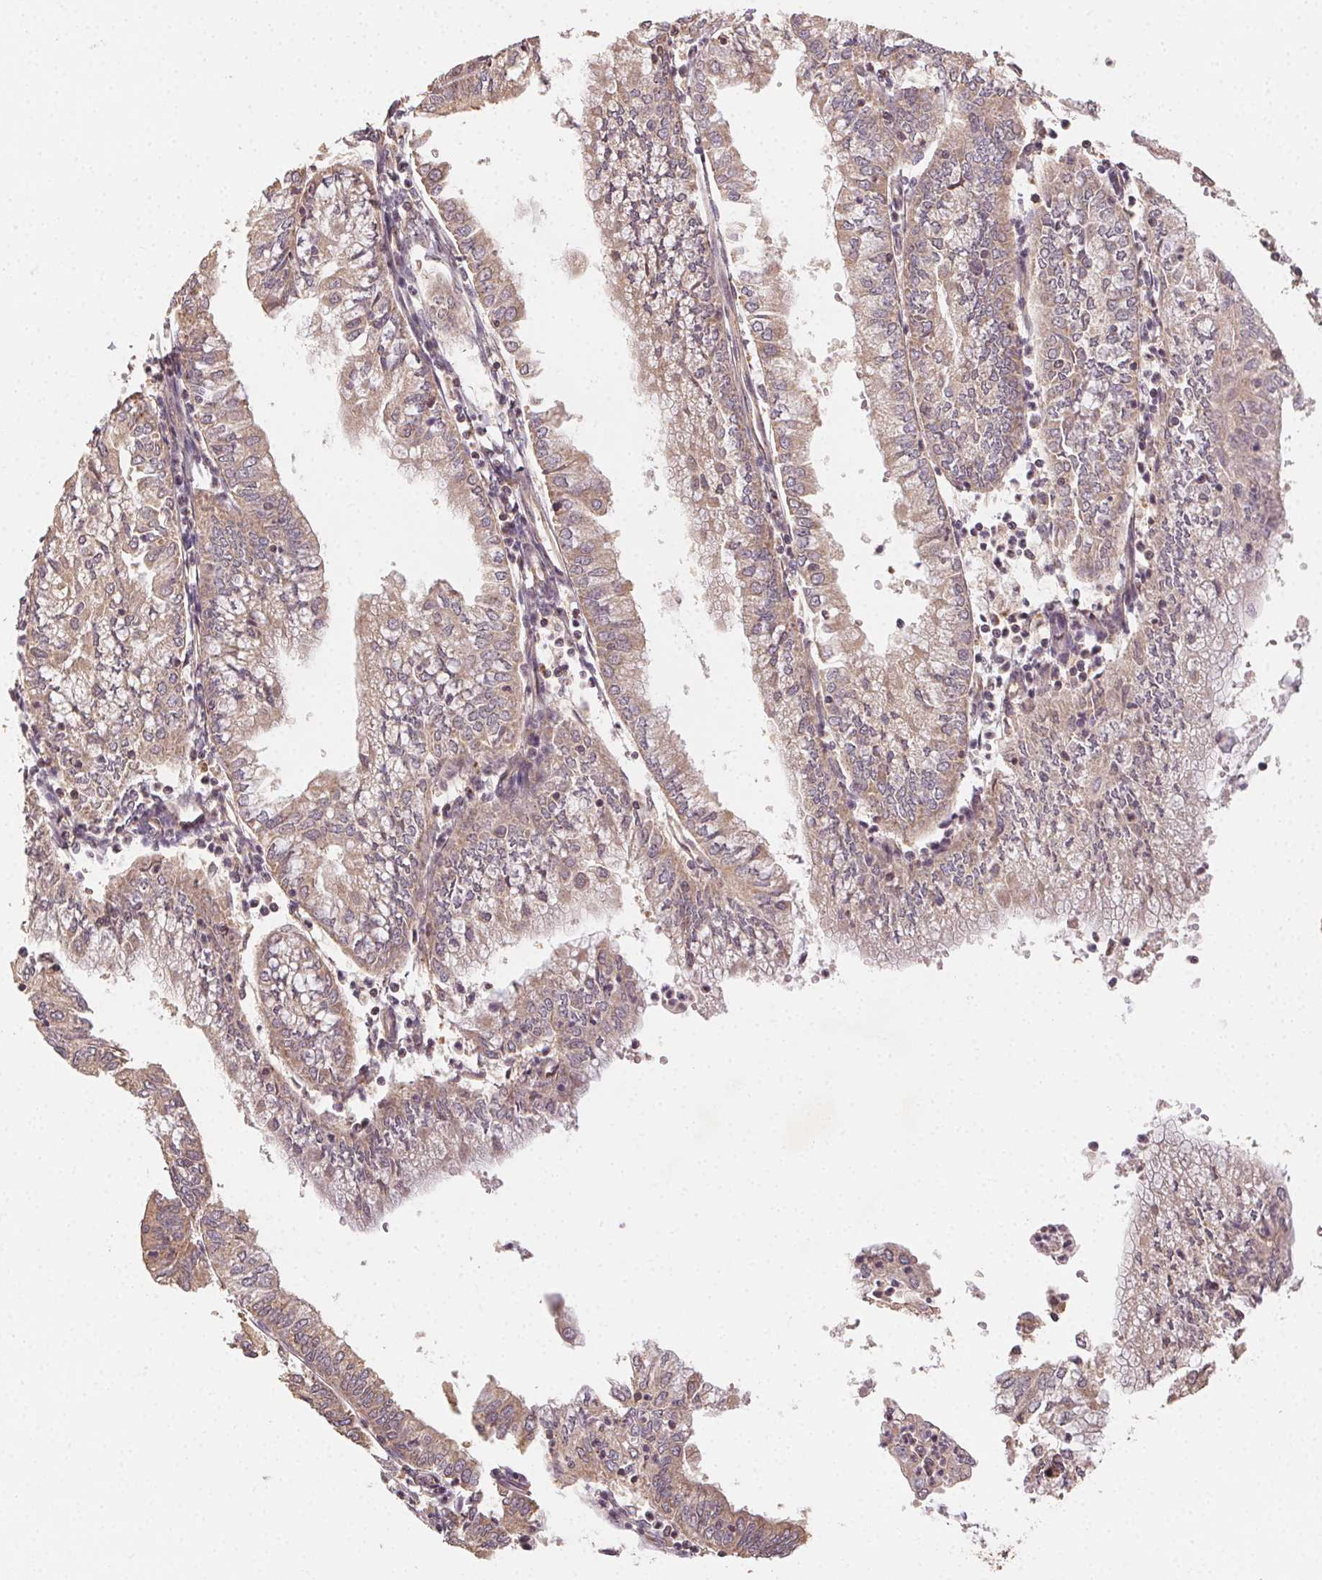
{"staining": {"intensity": "weak", "quantity": ">75%", "location": "cytoplasmic/membranous"}, "tissue": "endometrial cancer", "cell_type": "Tumor cells", "image_type": "cancer", "snomed": [{"axis": "morphology", "description": "Adenocarcinoma, NOS"}, {"axis": "topography", "description": "Endometrium"}], "caption": "Immunohistochemistry (IHC) histopathology image of neoplastic tissue: endometrial cancer (adenocarcinoma) stained using immunohistochemistry (IHC) displays low levels of weak protein expression localized specifically in the cytoplasmic/membranous of tumor cells, appearing as a cytoplasmic/membranous brown color.", "gene": "RALA", "patient": {"sex": "female", "age": 55}}